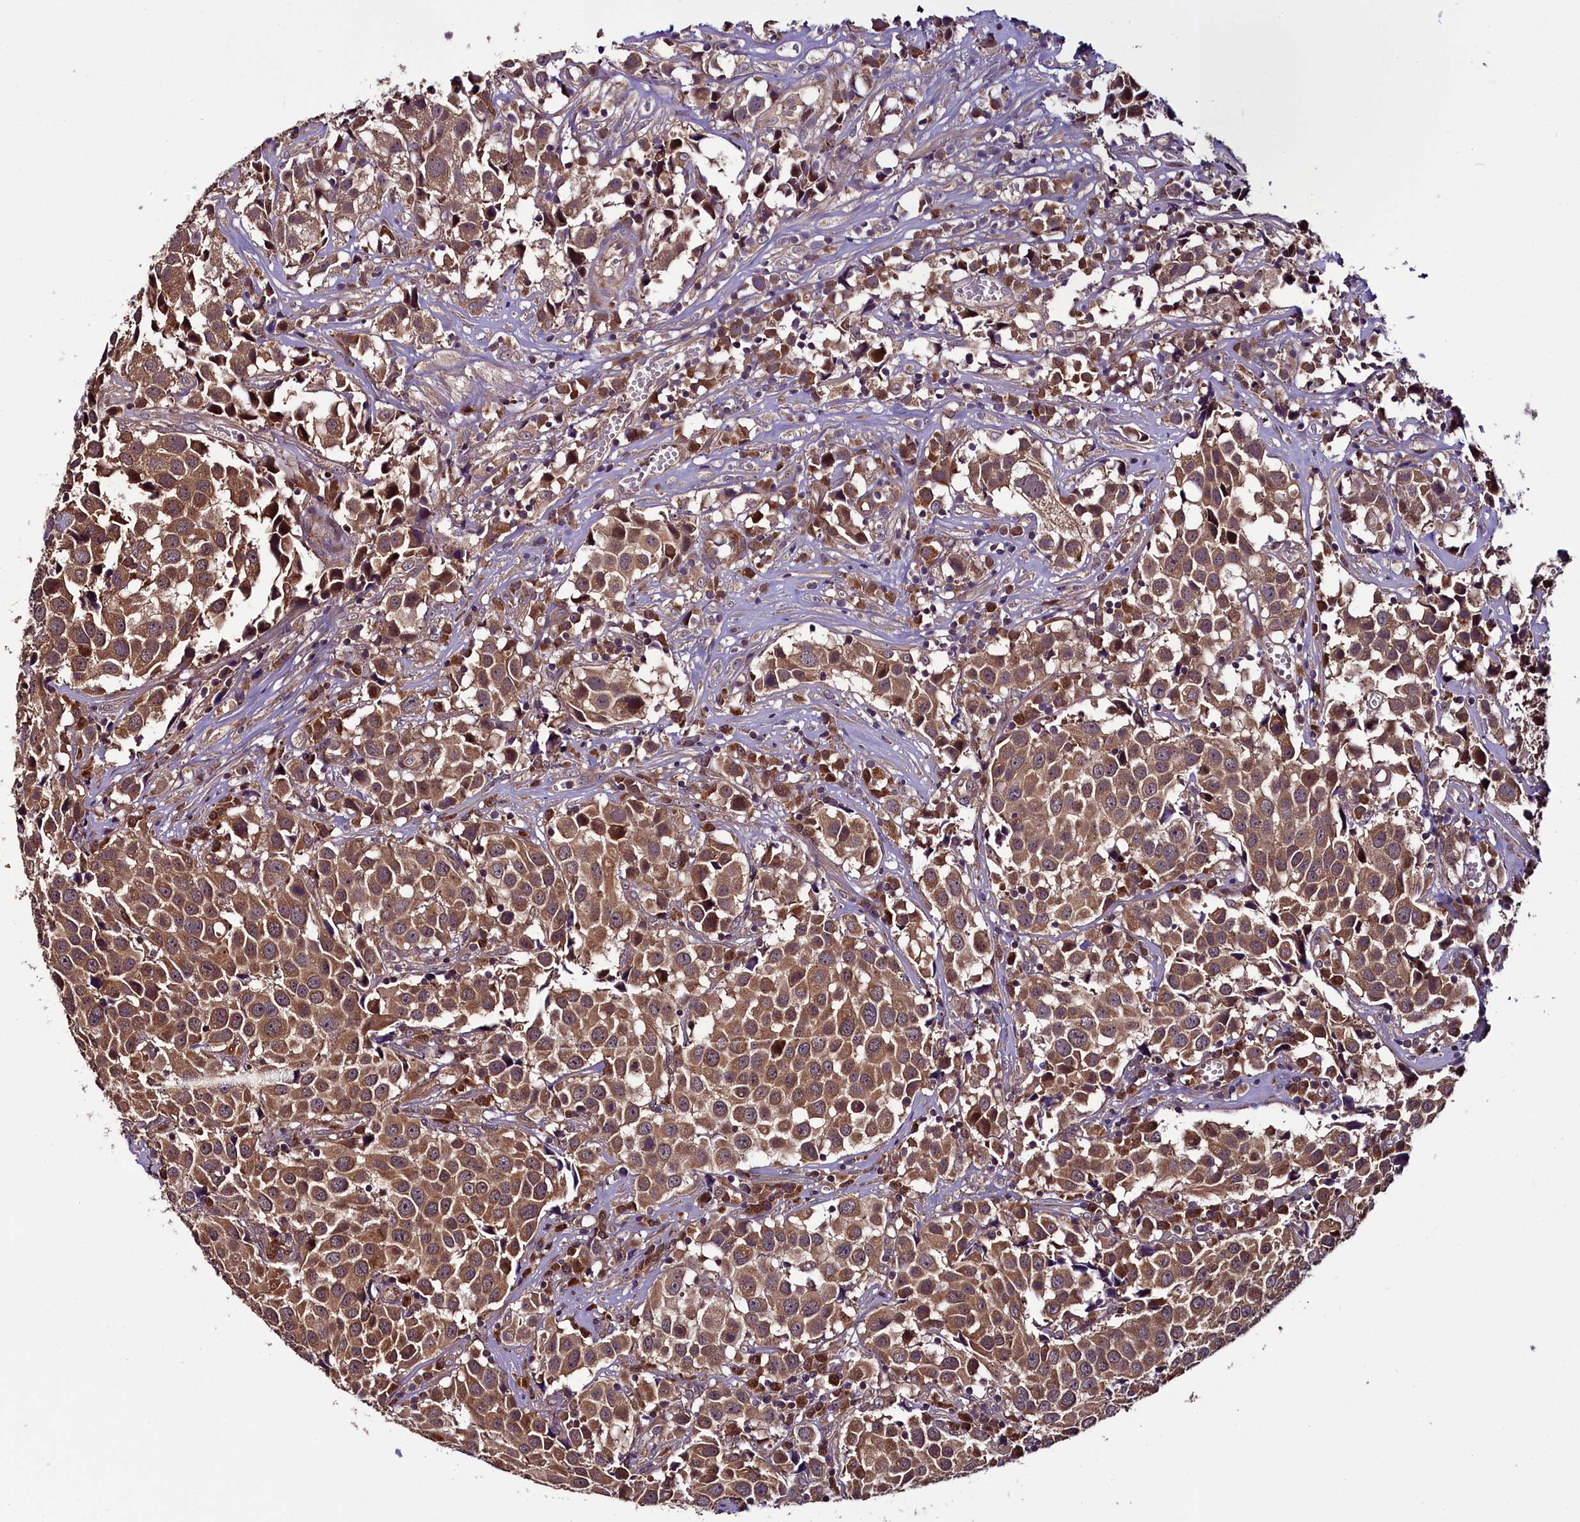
{"staining": {"intensity": "moderate", "quantity": ">75%", "location": "cytoplasmic/membranous"}, "tissue": "urothelial cancer", "cell_type": "Tumor cells", "image_type": "cancer", "snomed": [{"axis": "morphology", "description": "Urothelial carcinoma, High grade"}, {"axis": "topography", "description": "Urinary bladder"}], "caption": "Tumor cells exhibit moderate cytoplasmic/membranous expression in approximately >75% of cells in urothelial cancer. Nuclei are stained in blue.", "gene": "RPUSD2", "patient": {"sex": "female", "age": 75}}